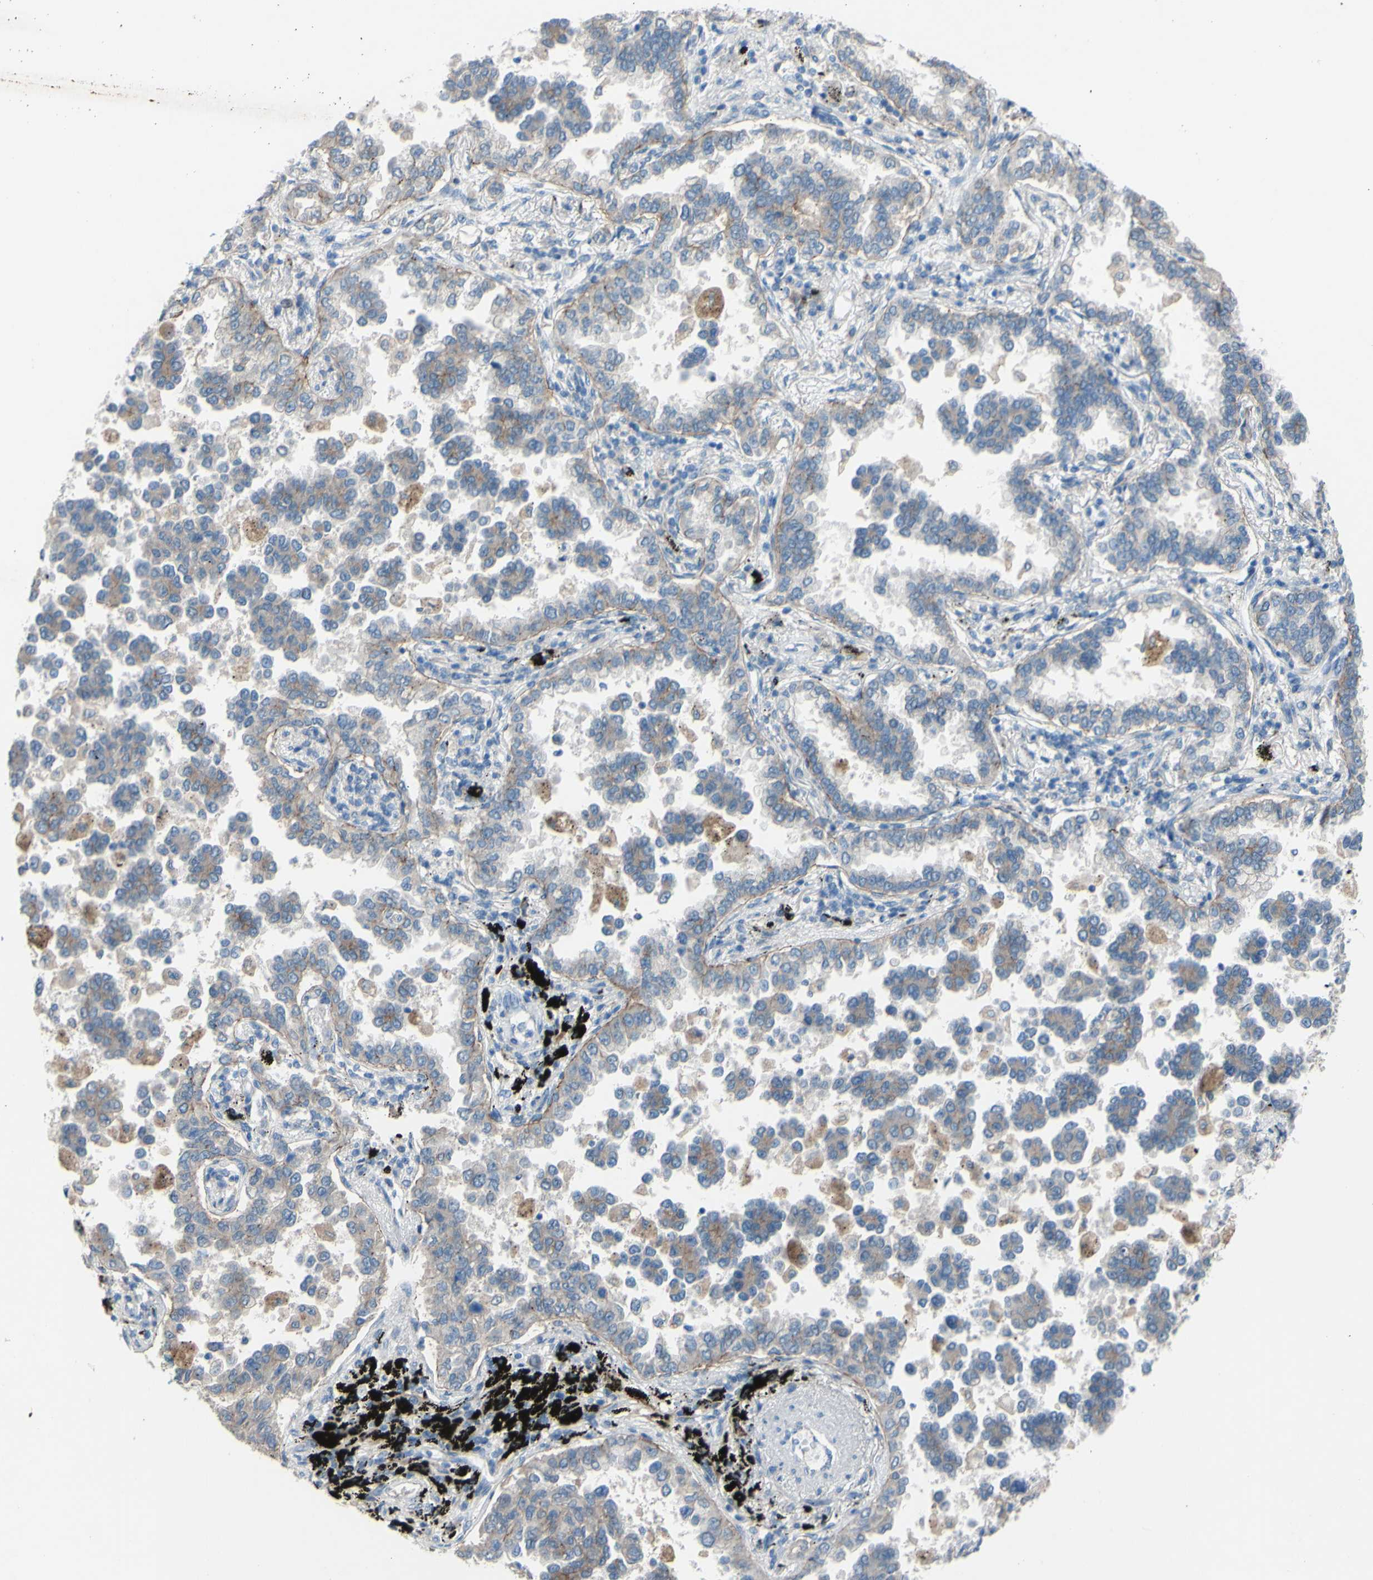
{"staining": {"intensity": "weak", "quantity": "25%-75%", "location": "cytoplasmic/membranous"}, "tissue": "lung cancer", "cell_type": "Tumor cells", "image_type": "cancer", "snomed": [{"axis": "morphology", "description": "Normal tissue, NOS"}, {"axis": "morphology", "description": "Adenocarcinoma, NOS"}, {"axis": "topography", "description": "Lung"}], "caption": "The immunohistochemical stain labels weak cytoplasmic/membranous positivity in tumor cells of lung cancer tissue.", "gene": "CDCP1", "patient": {"sex": "male", "age": 59}}